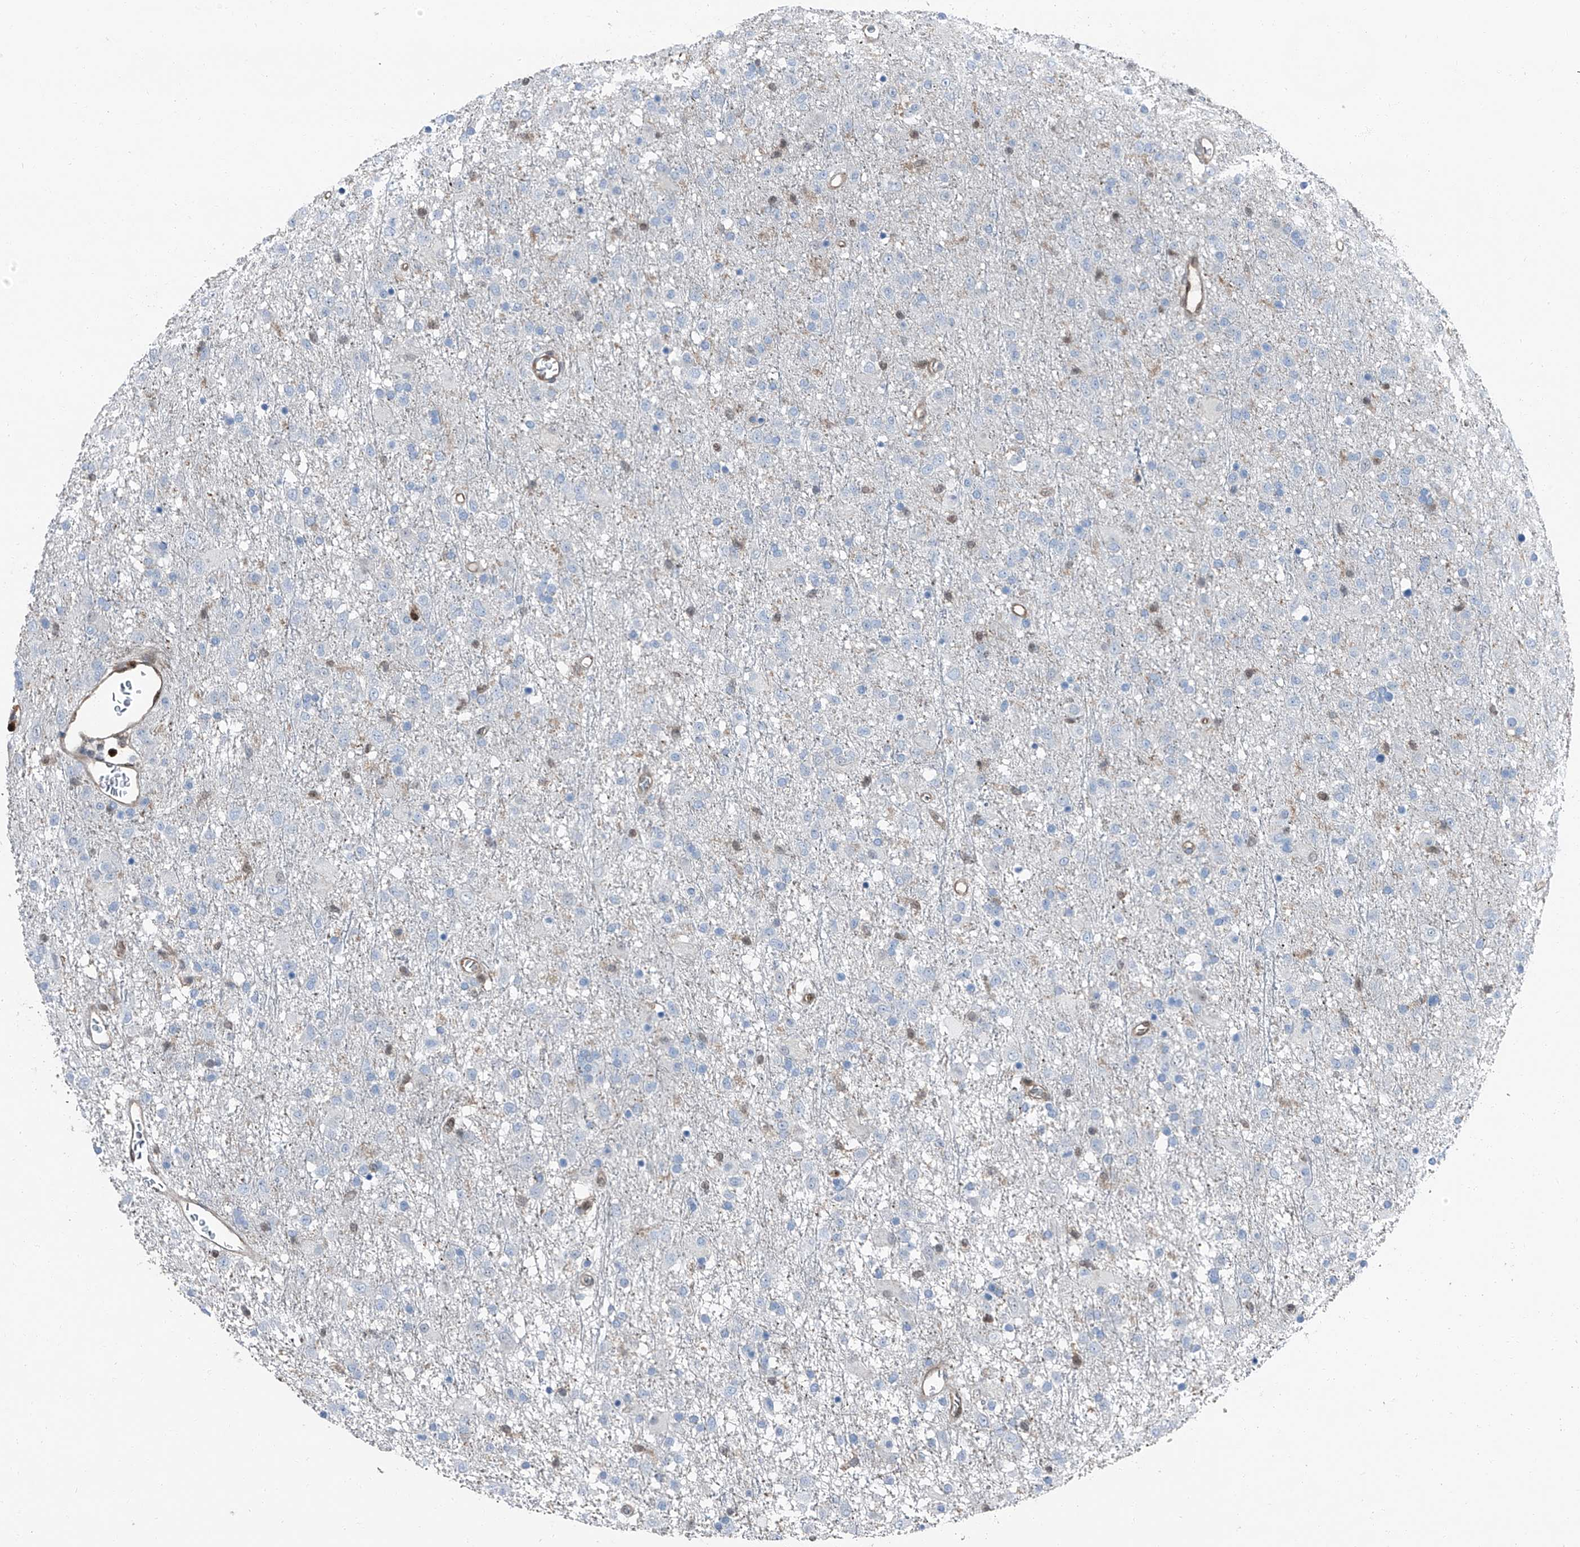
{"staining": {"intensity": "negative", "quantity": "none", "location": "none"}, "tissue": "glioma", "cell_type": "Tumor cells", "image_type": "cancer", "snomed": [{"axis": "morphology", "description": "Glioma, malignant, Low grade"}, {"axis": "topography", "description": "Brain"}], "caption": "Tumor cells show no significant protein positivity in glioma.", "gene": "PSMB10", "patient": {"sex": "male", "age": 65}}